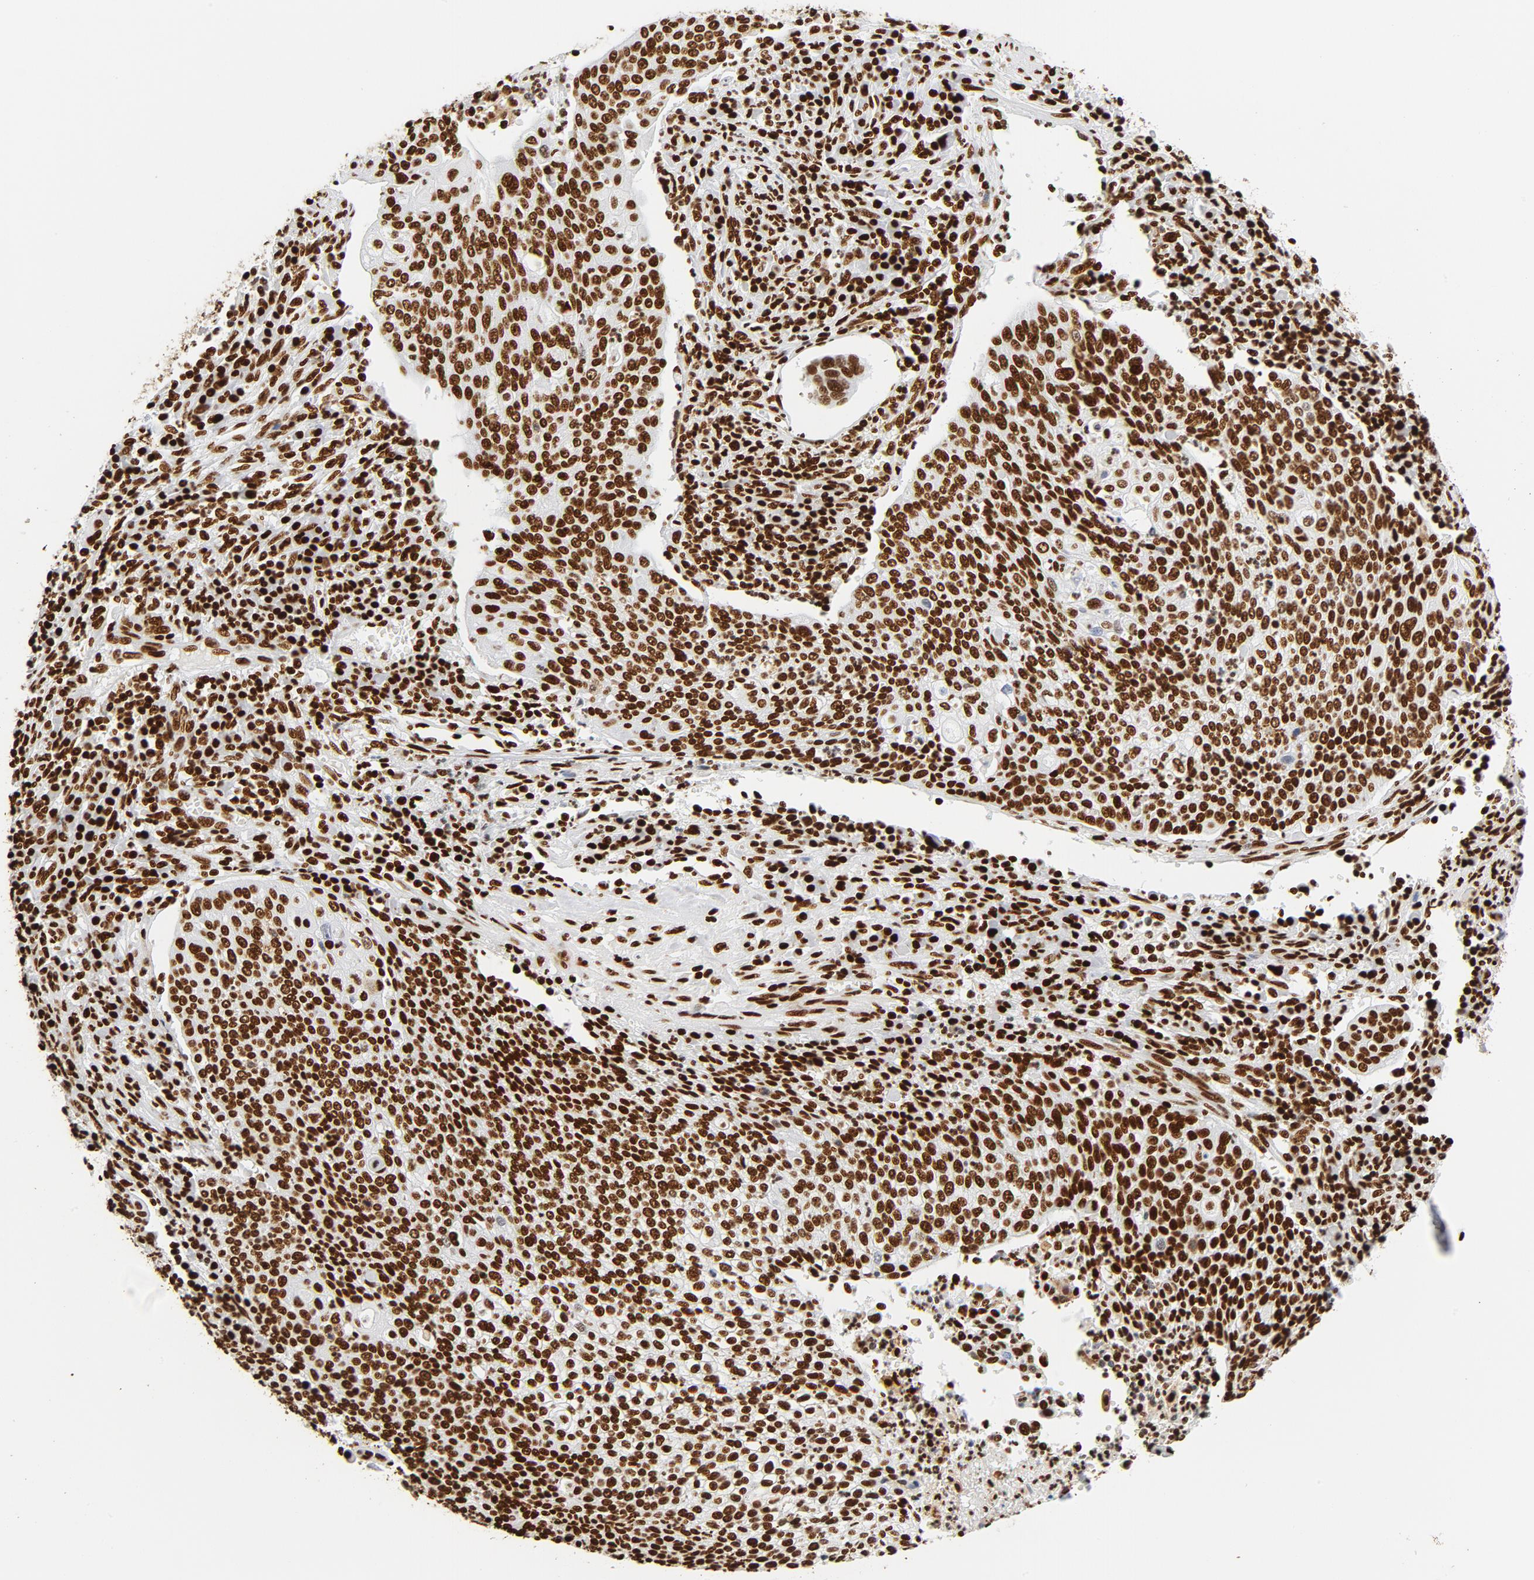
{"staining": {"intensity": "strong", "quantity": ">75%", "location": "nuclear"}, "tissue": "cervical cancer", "cell_type": "Tumor cells", "image_type": "cancer", "snomed": [{"axis": "morphology", "description": "Squamous cell carcinoma, NOS"}, {"axis": "topography", "description": "Cervix"}], "caption": "Squamous cell carcinoma (cervical) was stained to show a protein in brown. There is high levels of strong nuclear expression in about >75% of tumor cells. The protein is shown in brown color, while the nuclei are stained blue.", "gene": "XRCC6", "patient": {"sex": "female", "age": 40}}